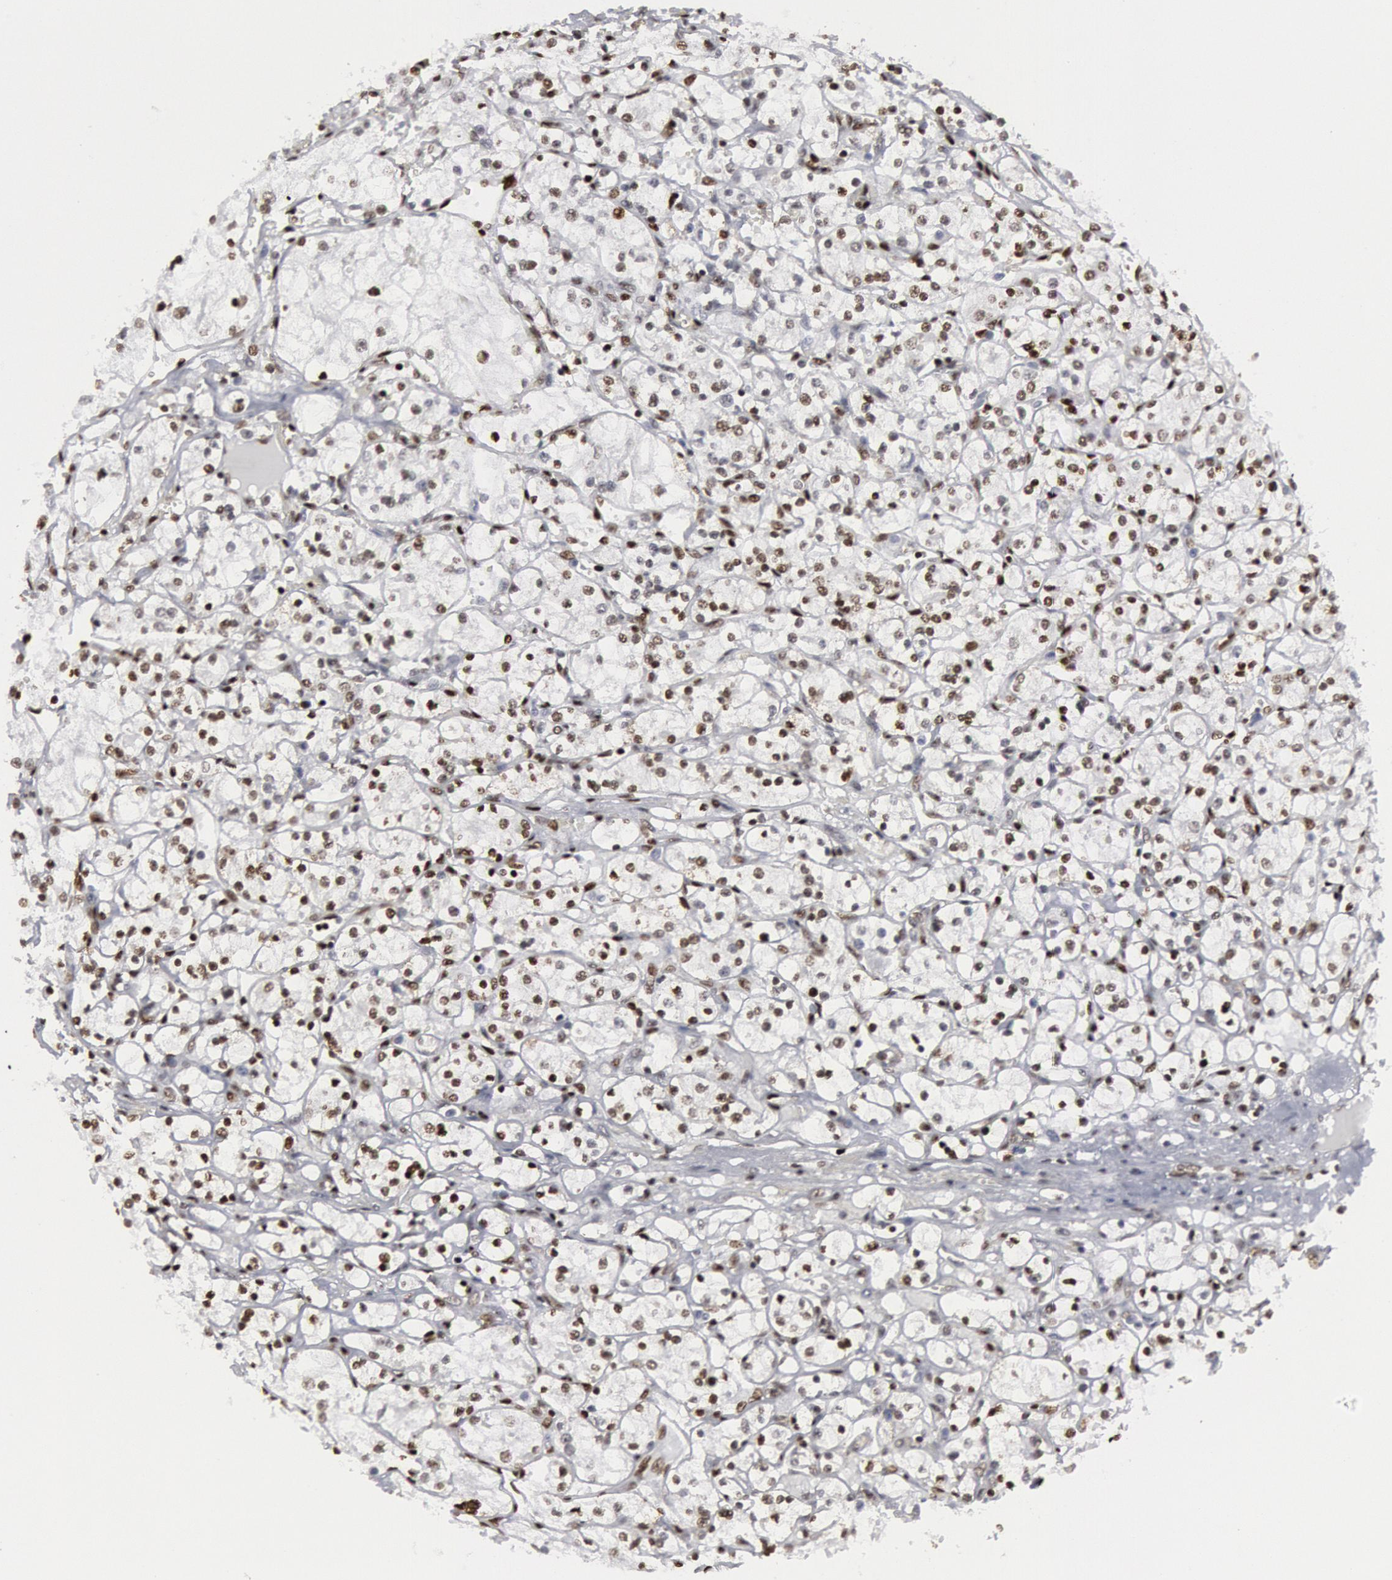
{"staining": {"intensity": "moderate", "quantity": "25%-75%", "location": "nuclear"}, "tissue": "renal cancer", "cell_type": "Tumor cells", "image_type": "cancer", "snomed": [{"axis": "morphology", "description": "Adenocarcinoma, NOS"}, {"axis": "topography", "description": "Kidney"}], "caption": "Human renal cancer (adenocarcinoma) stained with a brown dye reveals moderate nuclear positive staining in approximately 25%-75% of tumor cells.", "gene": "MECP2", "patient": {"sex": "male", "age": 61}}